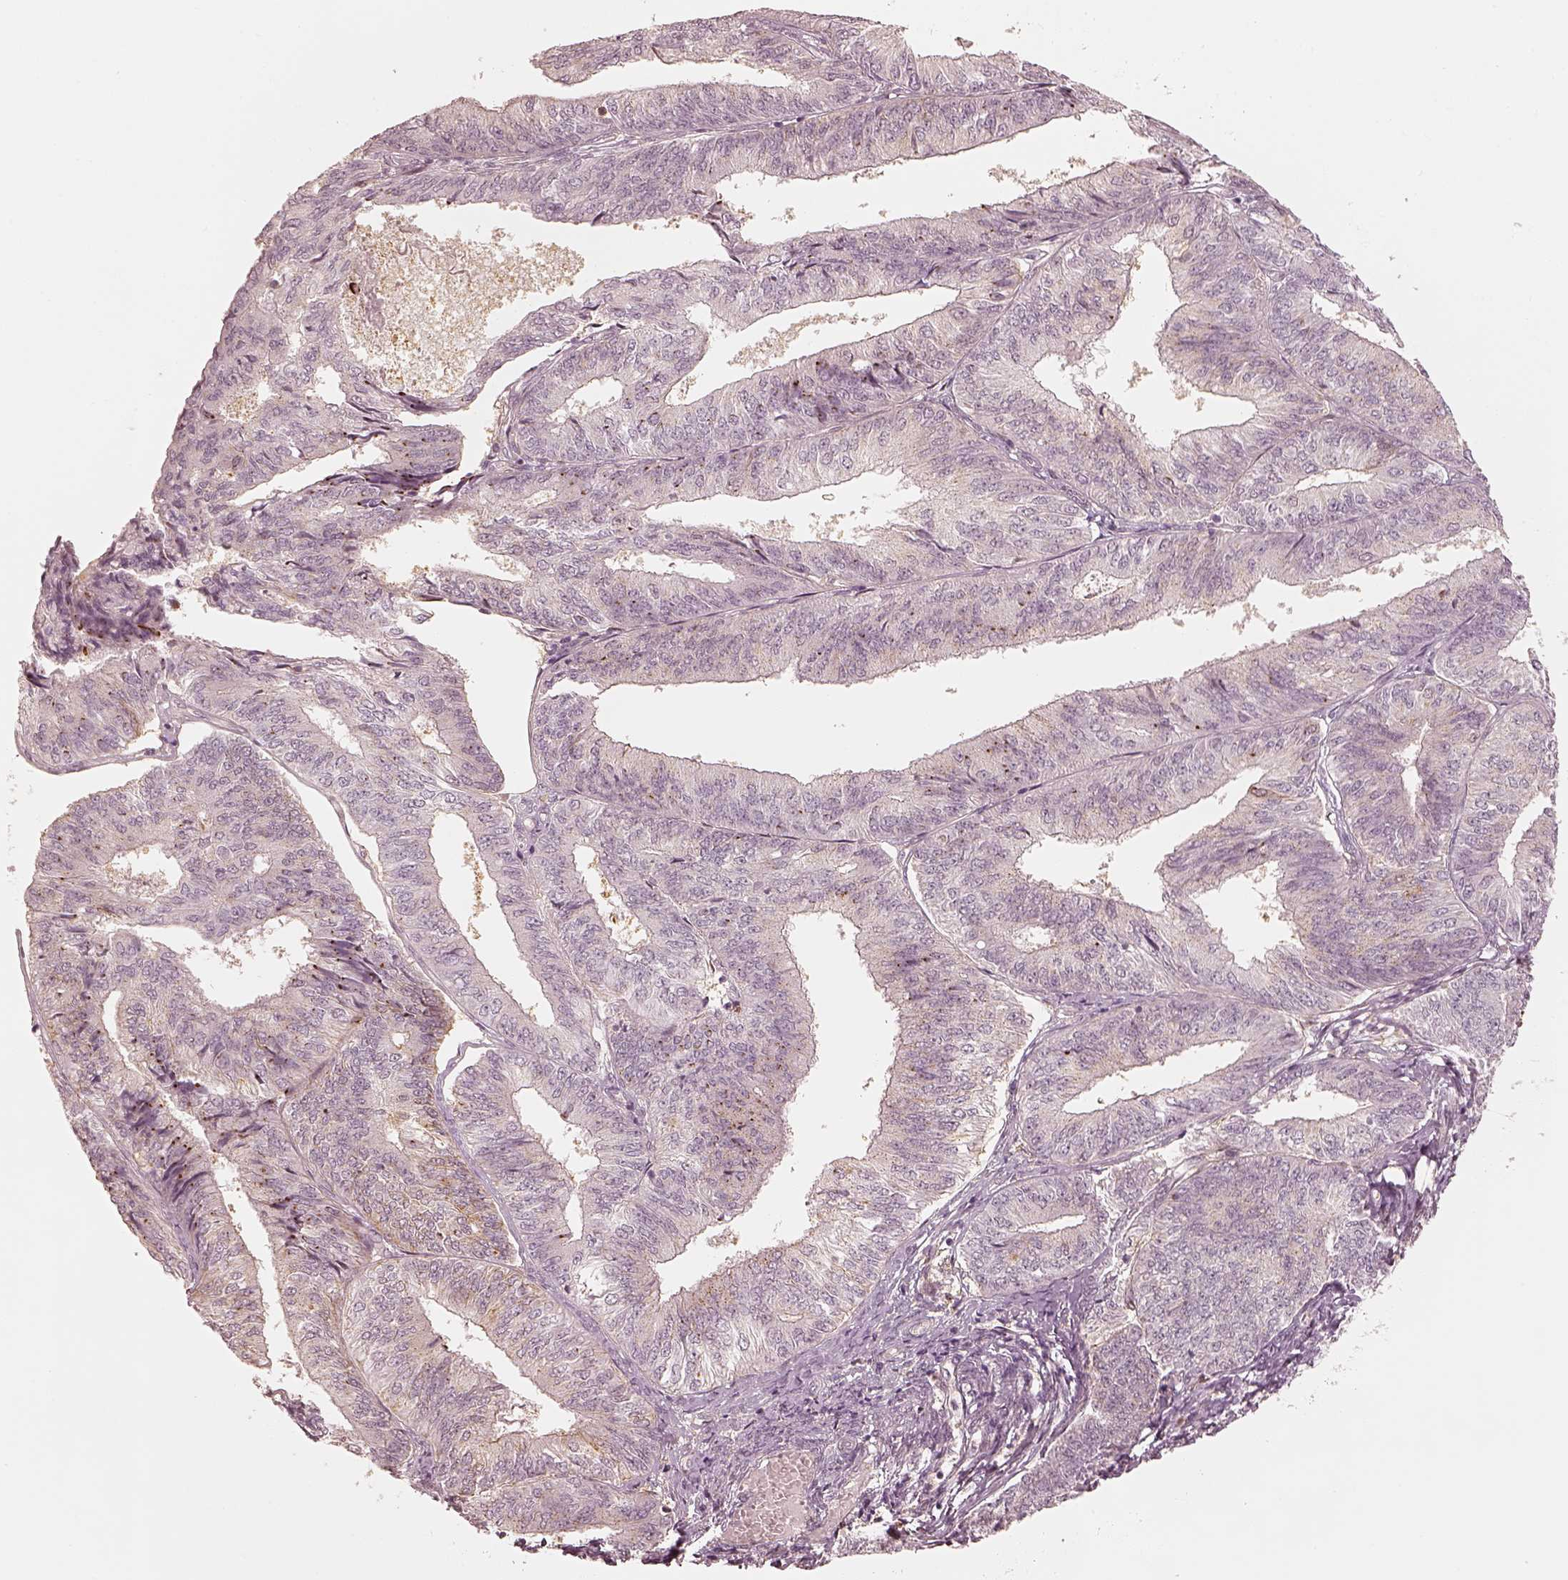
{"staining": {"intensity": "negative", "quantity": "none", "location": "none"}, "tissue": "endometrial cancer", "cell_type": "Tumor cells", "image_type": "cancer", "snomed": [{"axis": "morphology", "description": "Adenocarcinoma, NOS"}, {"axis": "topography", "description": "Endometrium"}], "caption": "High magnification brightfield microscopy of endometrial cancer (adenocarcinoma) stained with DAB (3,3'-diaminobenzidine) (brown) and counterstained with hematoxylin (blue): tumor cells show no significant expression.", "gene": "GORASP2", "patient": {"sex": "female", "age": 58}}